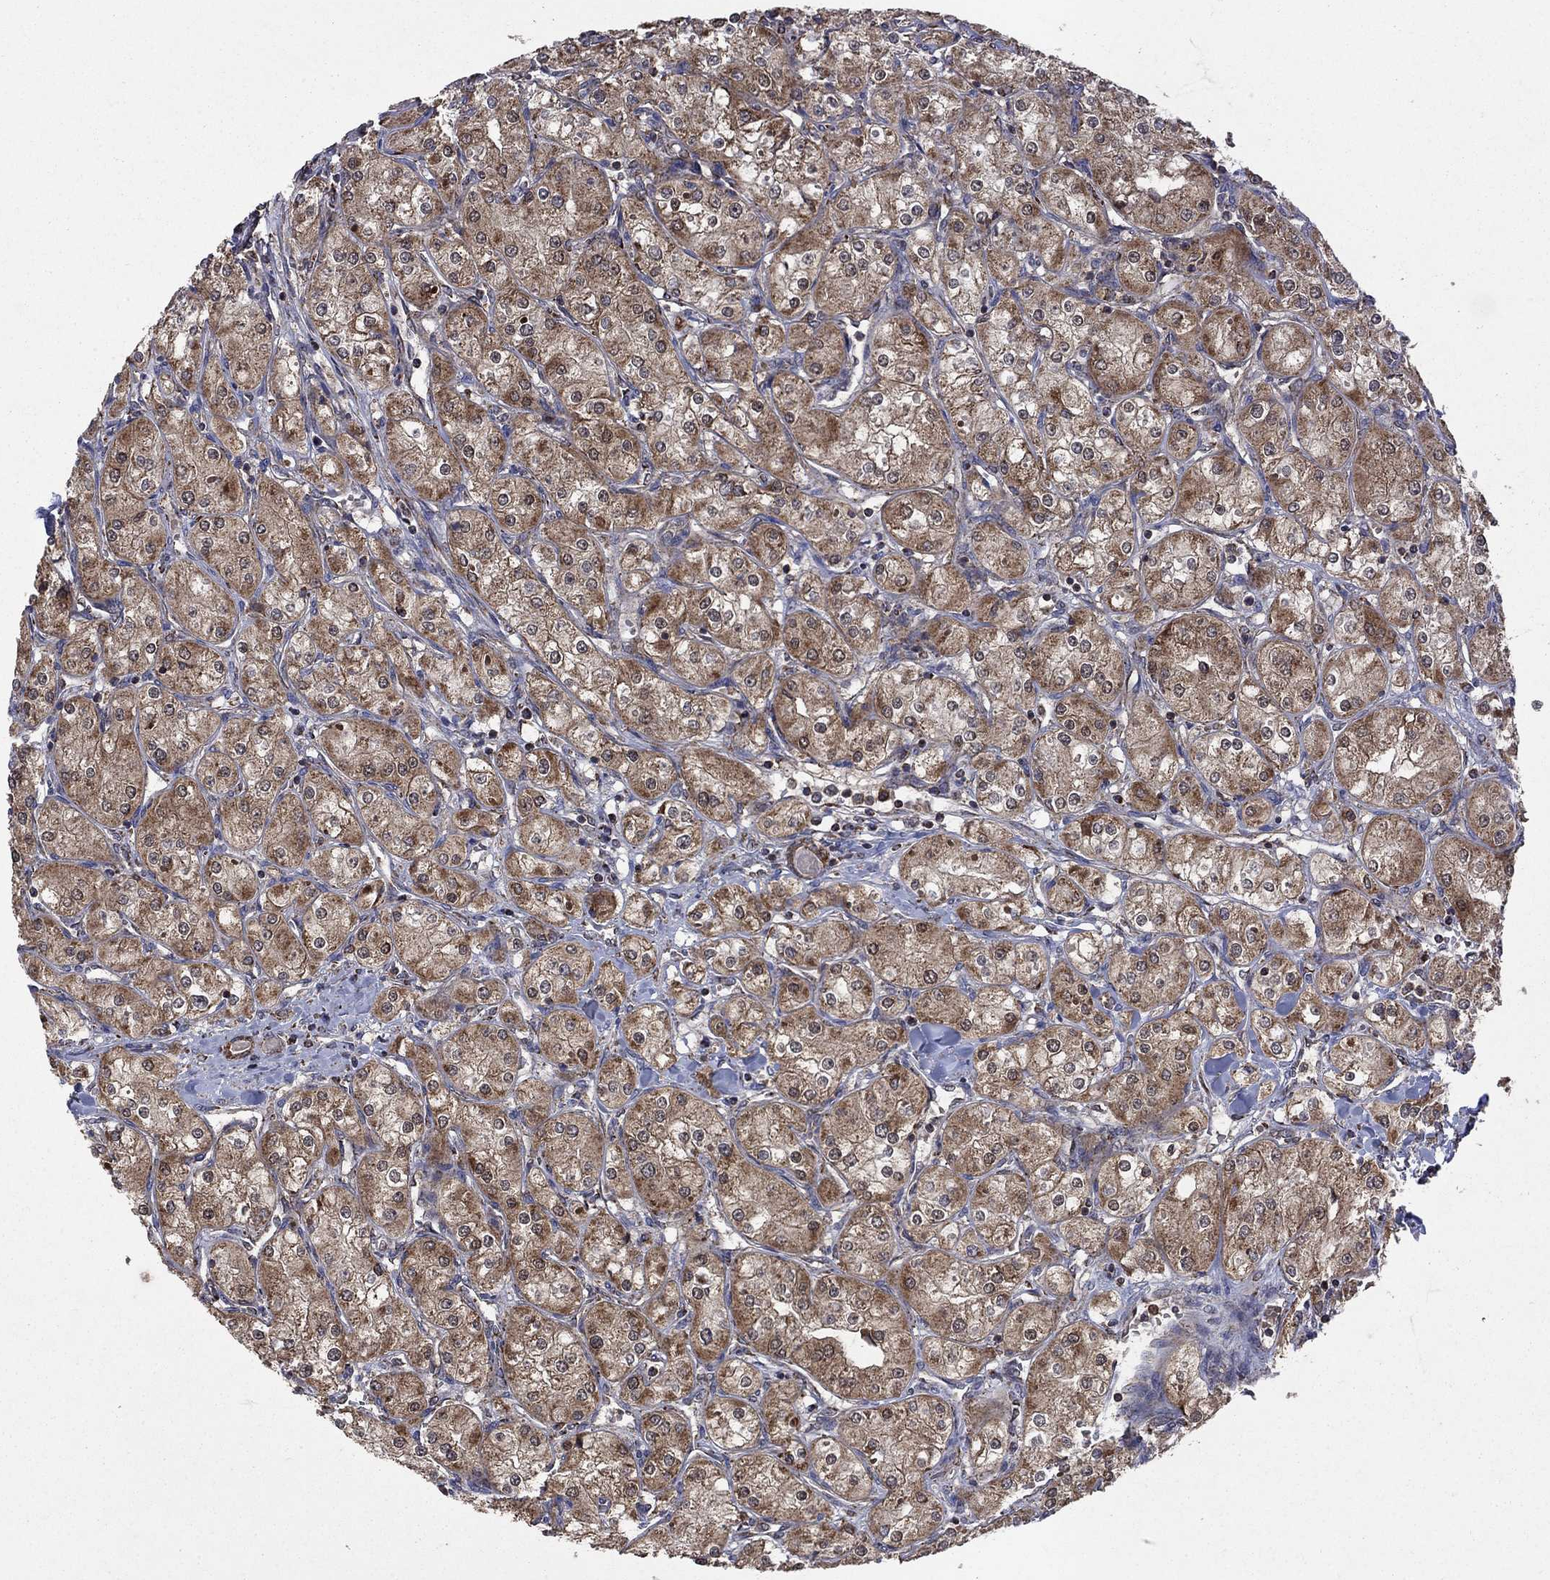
{"staining": {"intensity": "moderate", "quantity": "25%-75%", "location": "cytoplasmic/membranous"}, "tissue": "renal cancer", "cell_type": "Tumor cells", "image_type": "cancer", "snomed": [{"axis": "morphology", "description": "Adenocarcinoma, NOS"}, {"axis": "topography", "description": "Kidney"}], "caption": "Protein staining by IHC demonstrates moderate cytoplasmic/membranous positivity in about 25%-75% of tumor cells in renal adenocarcinoma. (DAB (3,3'-diaminobenzidine) IHC, brown staining for protein, blue staining for nuclei).", "gene": "DPH1", "patient": {"sex": "male", "age": 77}}